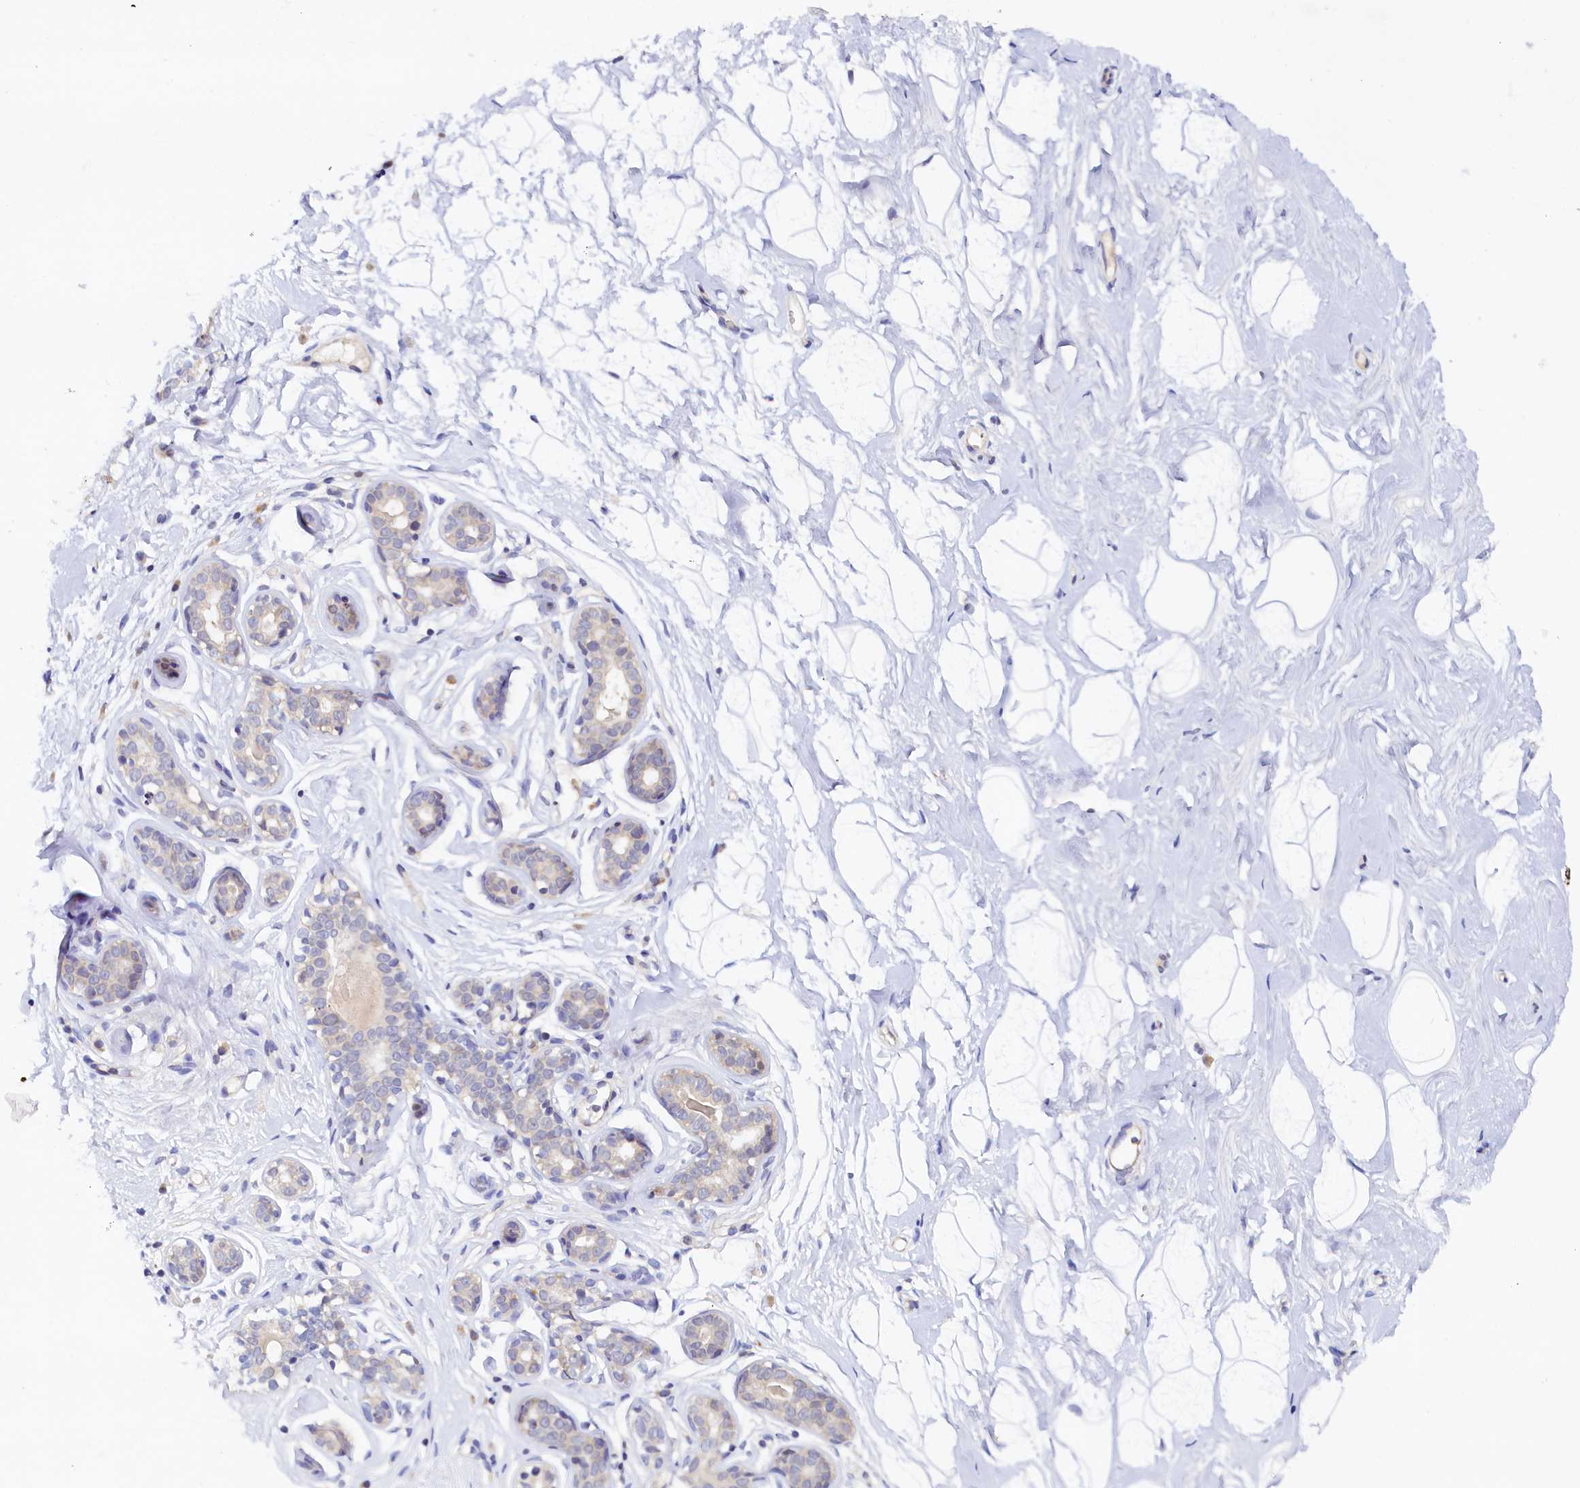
{"staining": {"intensity": "negative", "quantity": "none", "location": "none"}, "tissue": "breast", "cell_type": "Adipocytes", "image_type": "normal", "snomed": [{"axis": "morphology", "description": "Normal tissue, NOS"}, {"axis": "morphology", "description": "Adenoma, NOS"}, {"axis": "topography", "description": "Breast"}], "caption": "A photomicrograph of breast stained for a protein shows no brown staining in adipocytes. Nuclei are stained in blue.", "gene": "PAAF1", "patient": {"sex": "female", "age": 23}}